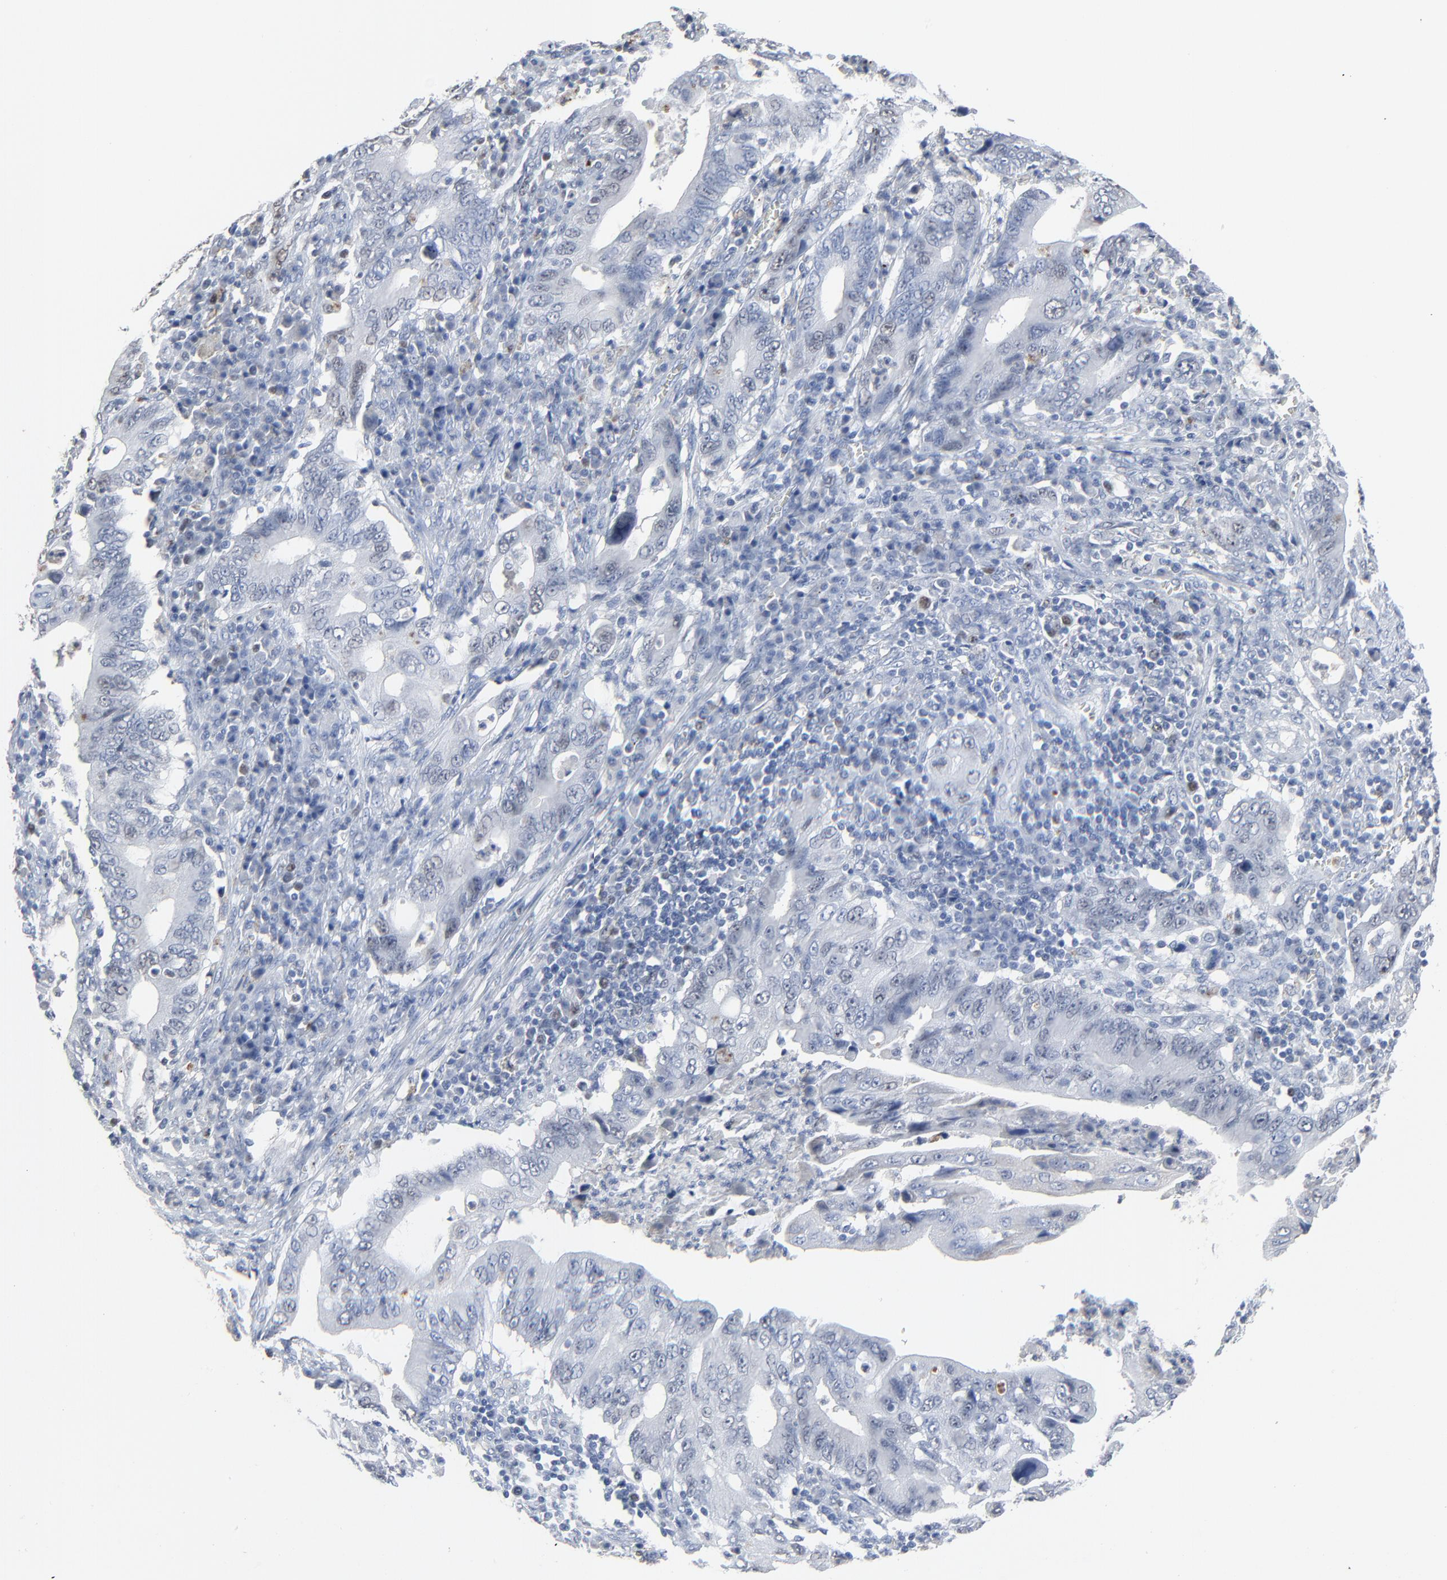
{"staining": {"intensity": "weak", "quantity": "<25%", "location": "nuclear"}, "tissue": "stomach cancer", "cell_type": "Tumor cells", "image_type": "cancer", "snomed": [{"axis": "morphology", "description": "Adenocarcinoma, NOS"}, {"axis": "topography", "description": "Stomach, upper"}], "caption": "IHC micrograph of neoplastic tissue: stomach adenocarcinoma stained with DAB (3,3'-diaminobenzidine) demonstrates no significant protein positivity in tumor cells.", "gene": "BIRC3", "patient": {"sex": "male", "age": 63}}